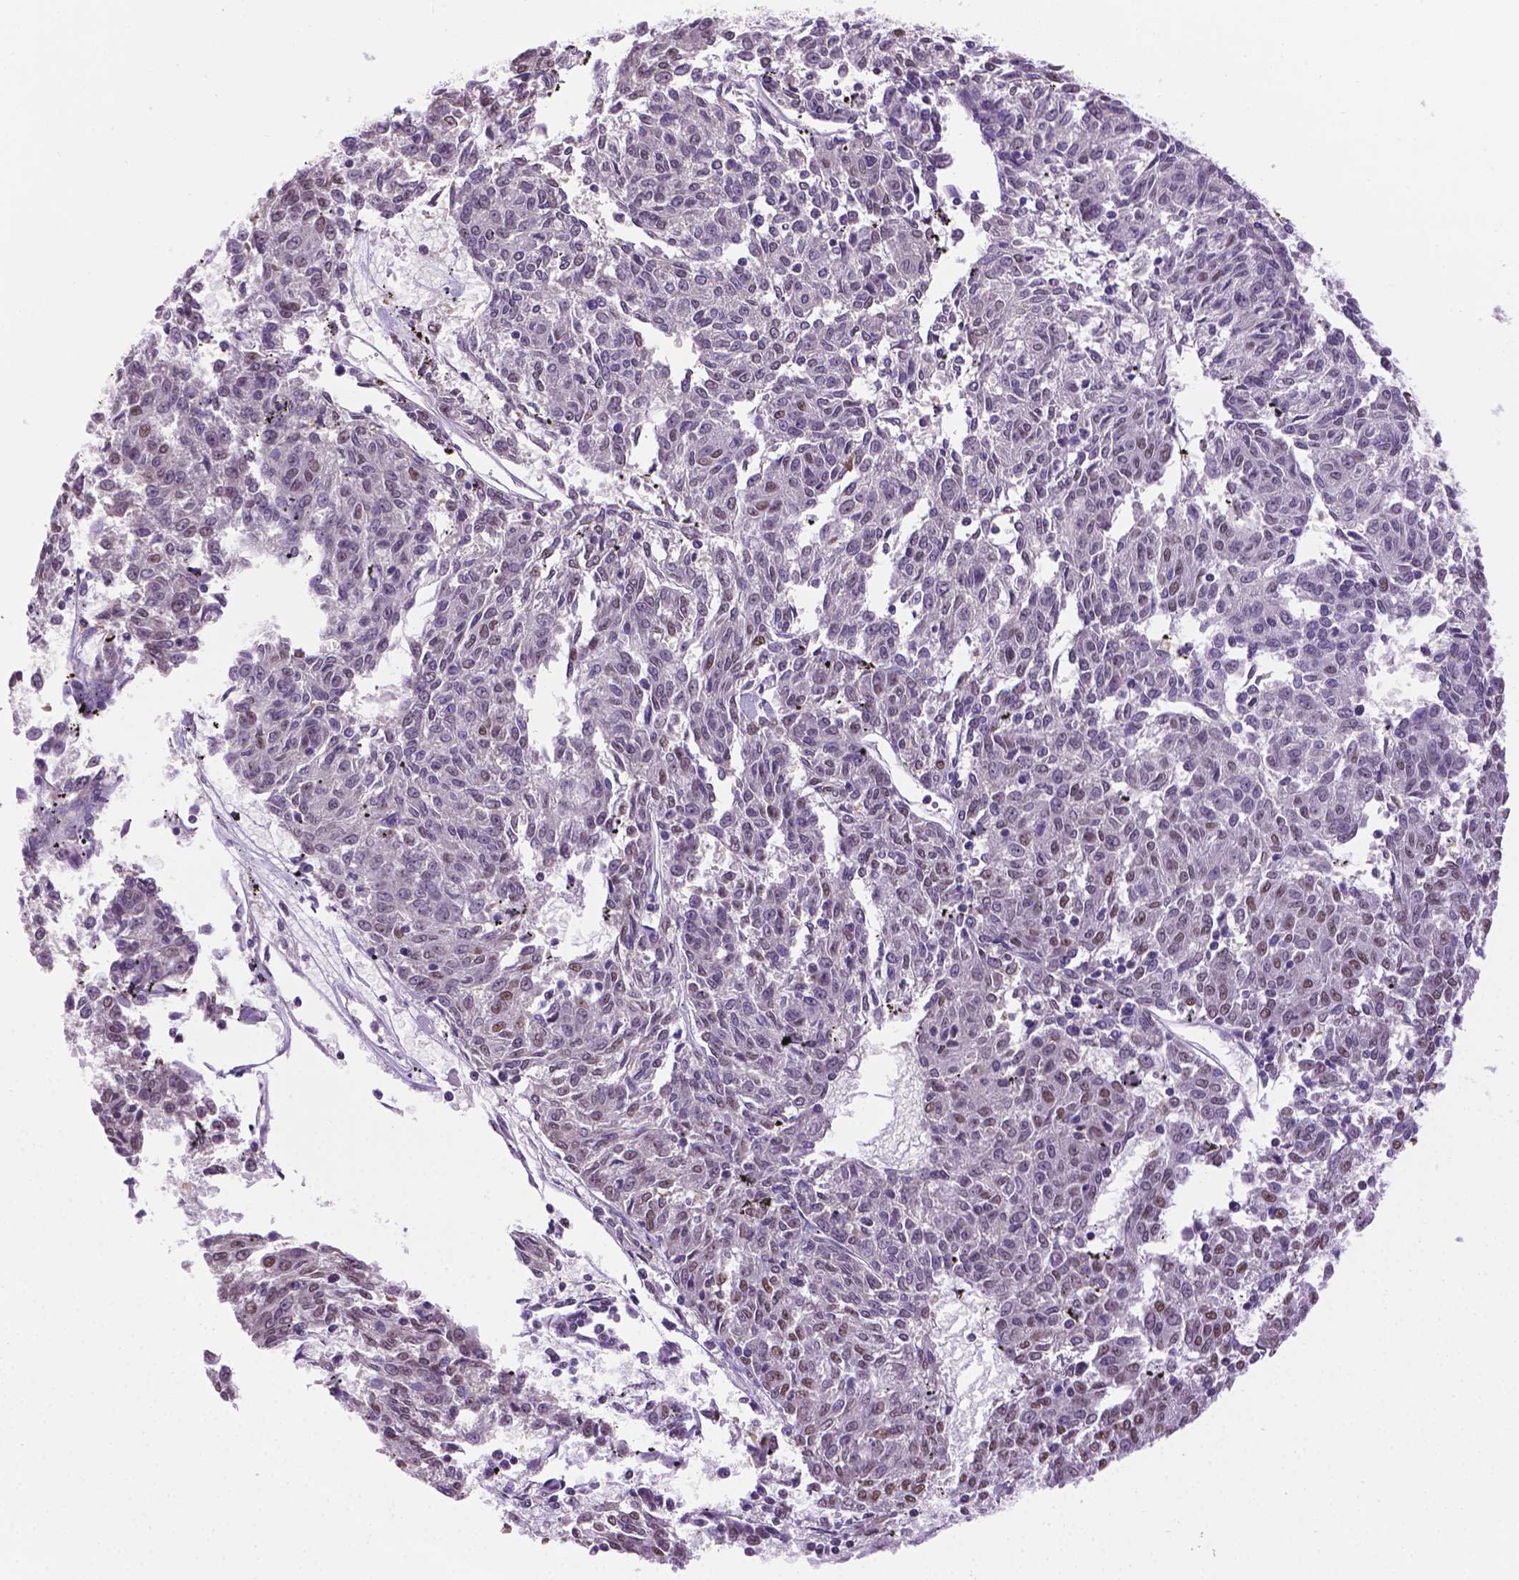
{"staining": {"intensity": "moderate", "quantity": "25%-75%", "location": "nuclear"}, "tissue": "melanoma", "cell_type": "Tumor cells", "image_type": "cancer", "snomed": [{"axis": "morphology", "description": "Malignant melanoma, NOS"}, {"axis": "topography", "description": "Skin"}], "caption": "The histopathology image exhibits immunohistochemical staining of malignant melanoma. There is moderate nuclear staining is seen in approximately 25%-75% of tumor cells.", "gene": "ABI2", "patient": {"sex": "female", "age": 72}}